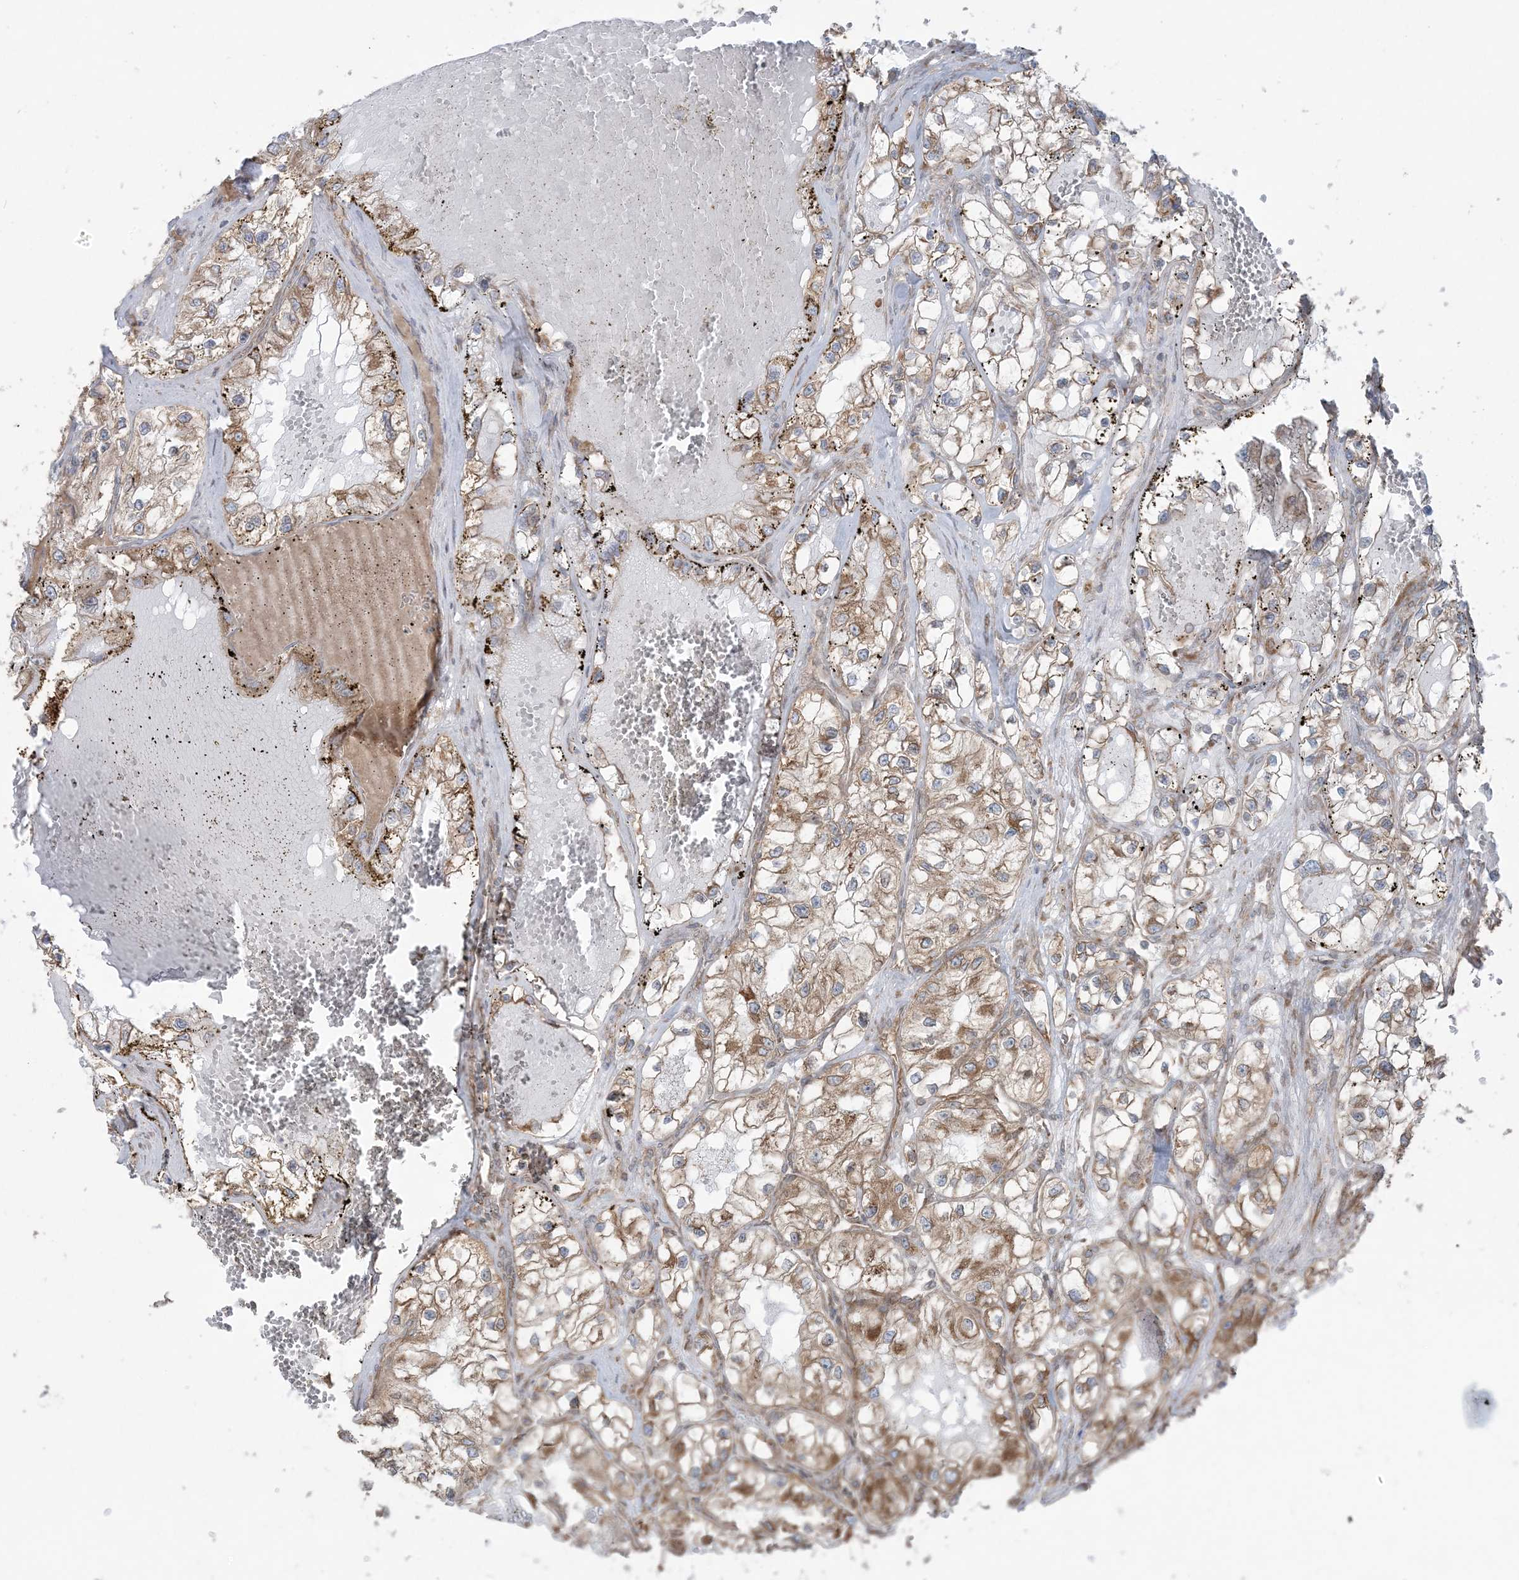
{"staining": {"intensity": "moderate", "quantity": ">75%", "location": "cytoplasmic/membranous"}, "tissue": "renal cancer", "cell_type": "Tumor cells", "image_type": "cancer", "snomed": [{"axis": "morphology", "description": "Adenocarcinoma, NOS"}, {"axis": "topography", "description": "Kidney"}], "caption": "Human renal cancer (adenocarcinoma) stained with a brown dye displays moderate cytoplasmic/membranous positive positivity in about >75% of tumor cells.", "gene": "UBXN4", "patient": {"sex": "female", "age": 57}}